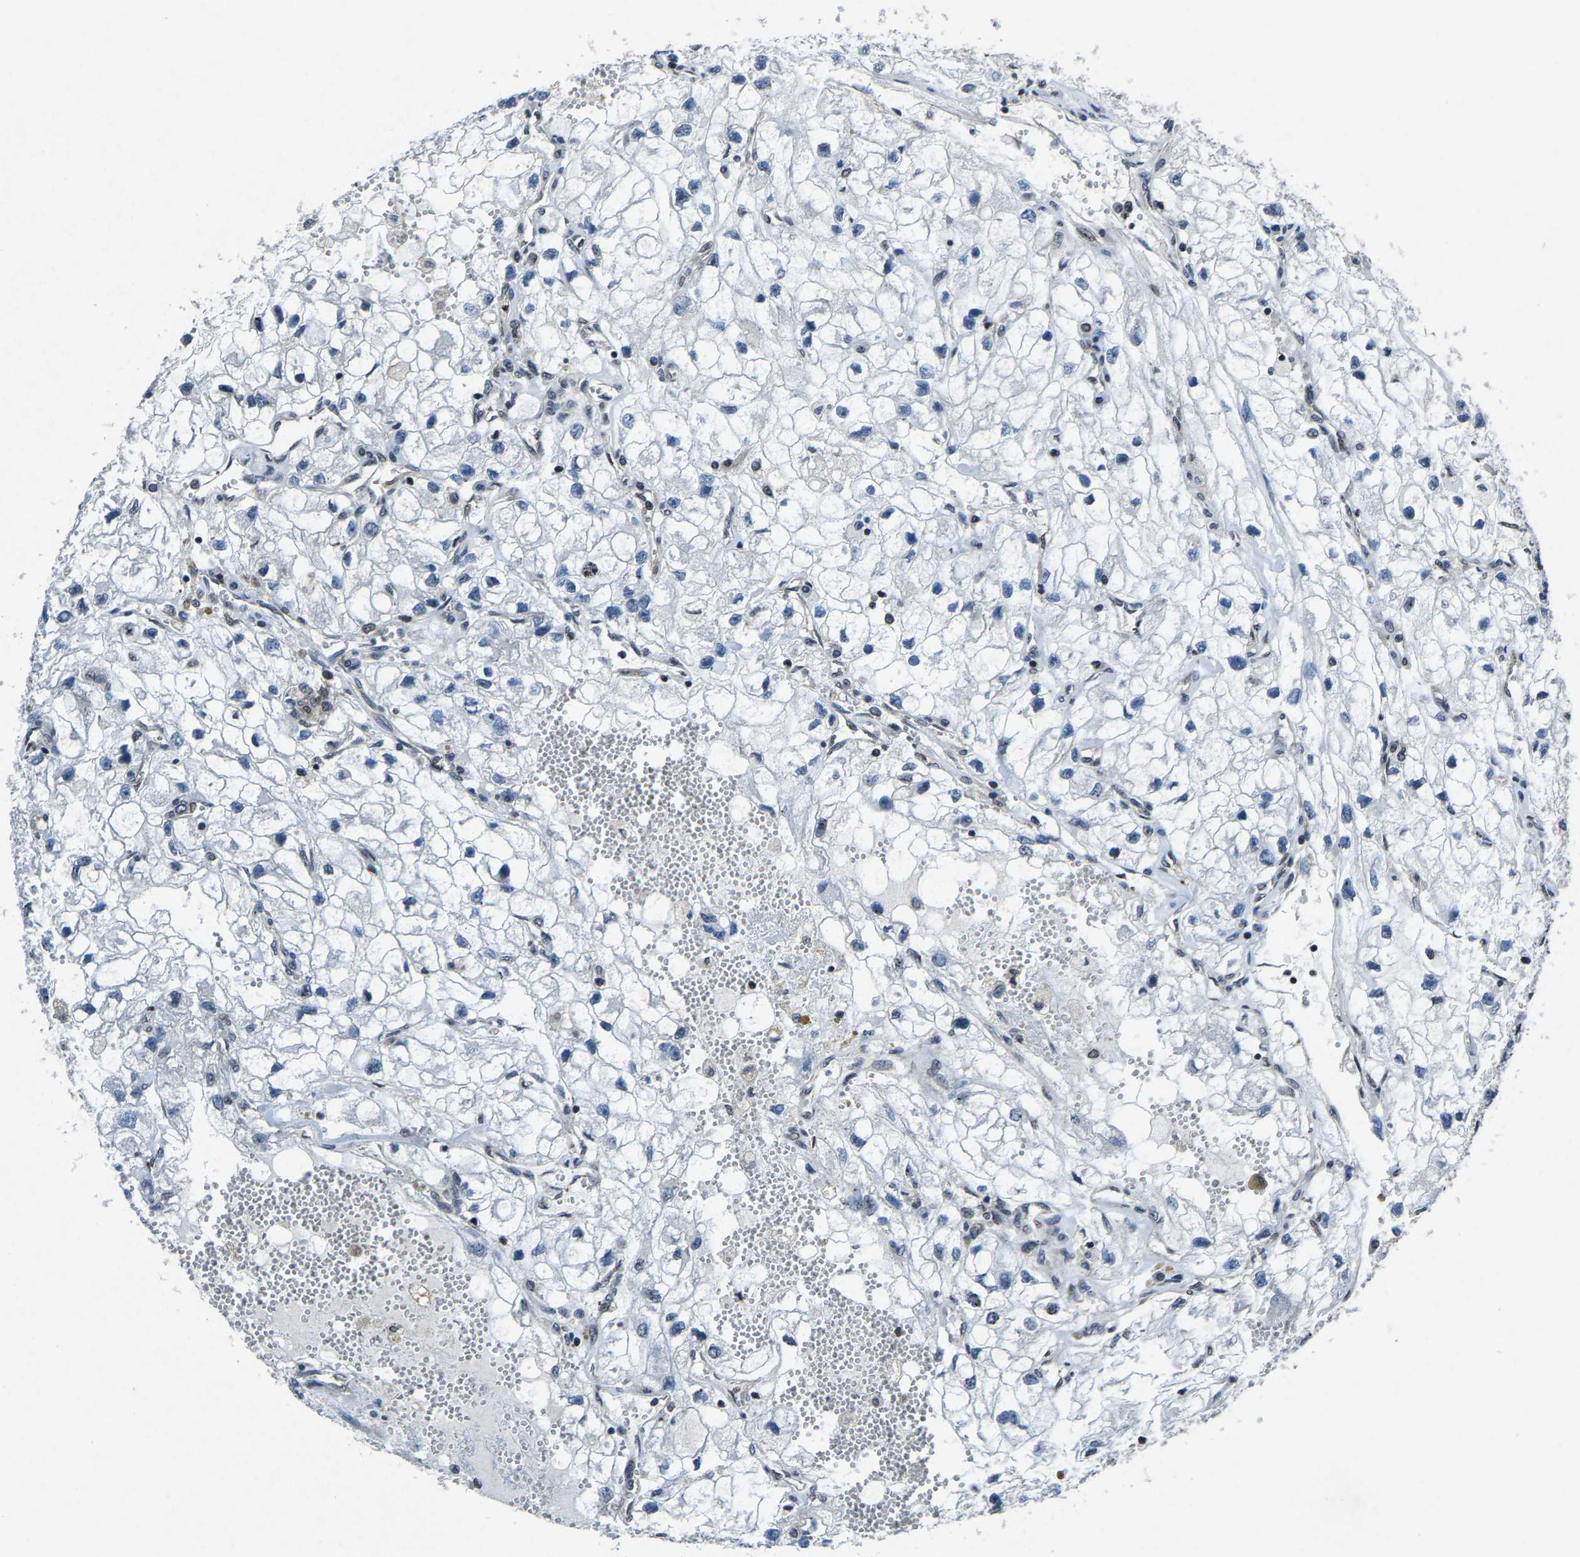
{"staining": {"intensity": "negative", "quantity": "none", "location": "none"}, "tissue": "renal cancer", "cell_type": "Tumor cells", "image_type": "cancer", "snomed": [{"axis": "morphology", "description": "Adenocarcinoma, NOS"}, {"axis": "topography", "description": "Kidney"}], "caption": "IHC histopathology image of neoplastic tissue: renal cancer stained with DAB (3,3'-diaminobenzidine) demonstrates no significant protein expression in tumor cells.", "gene": "ATXN3", "patient": {"sex": "female", "age": 70}}